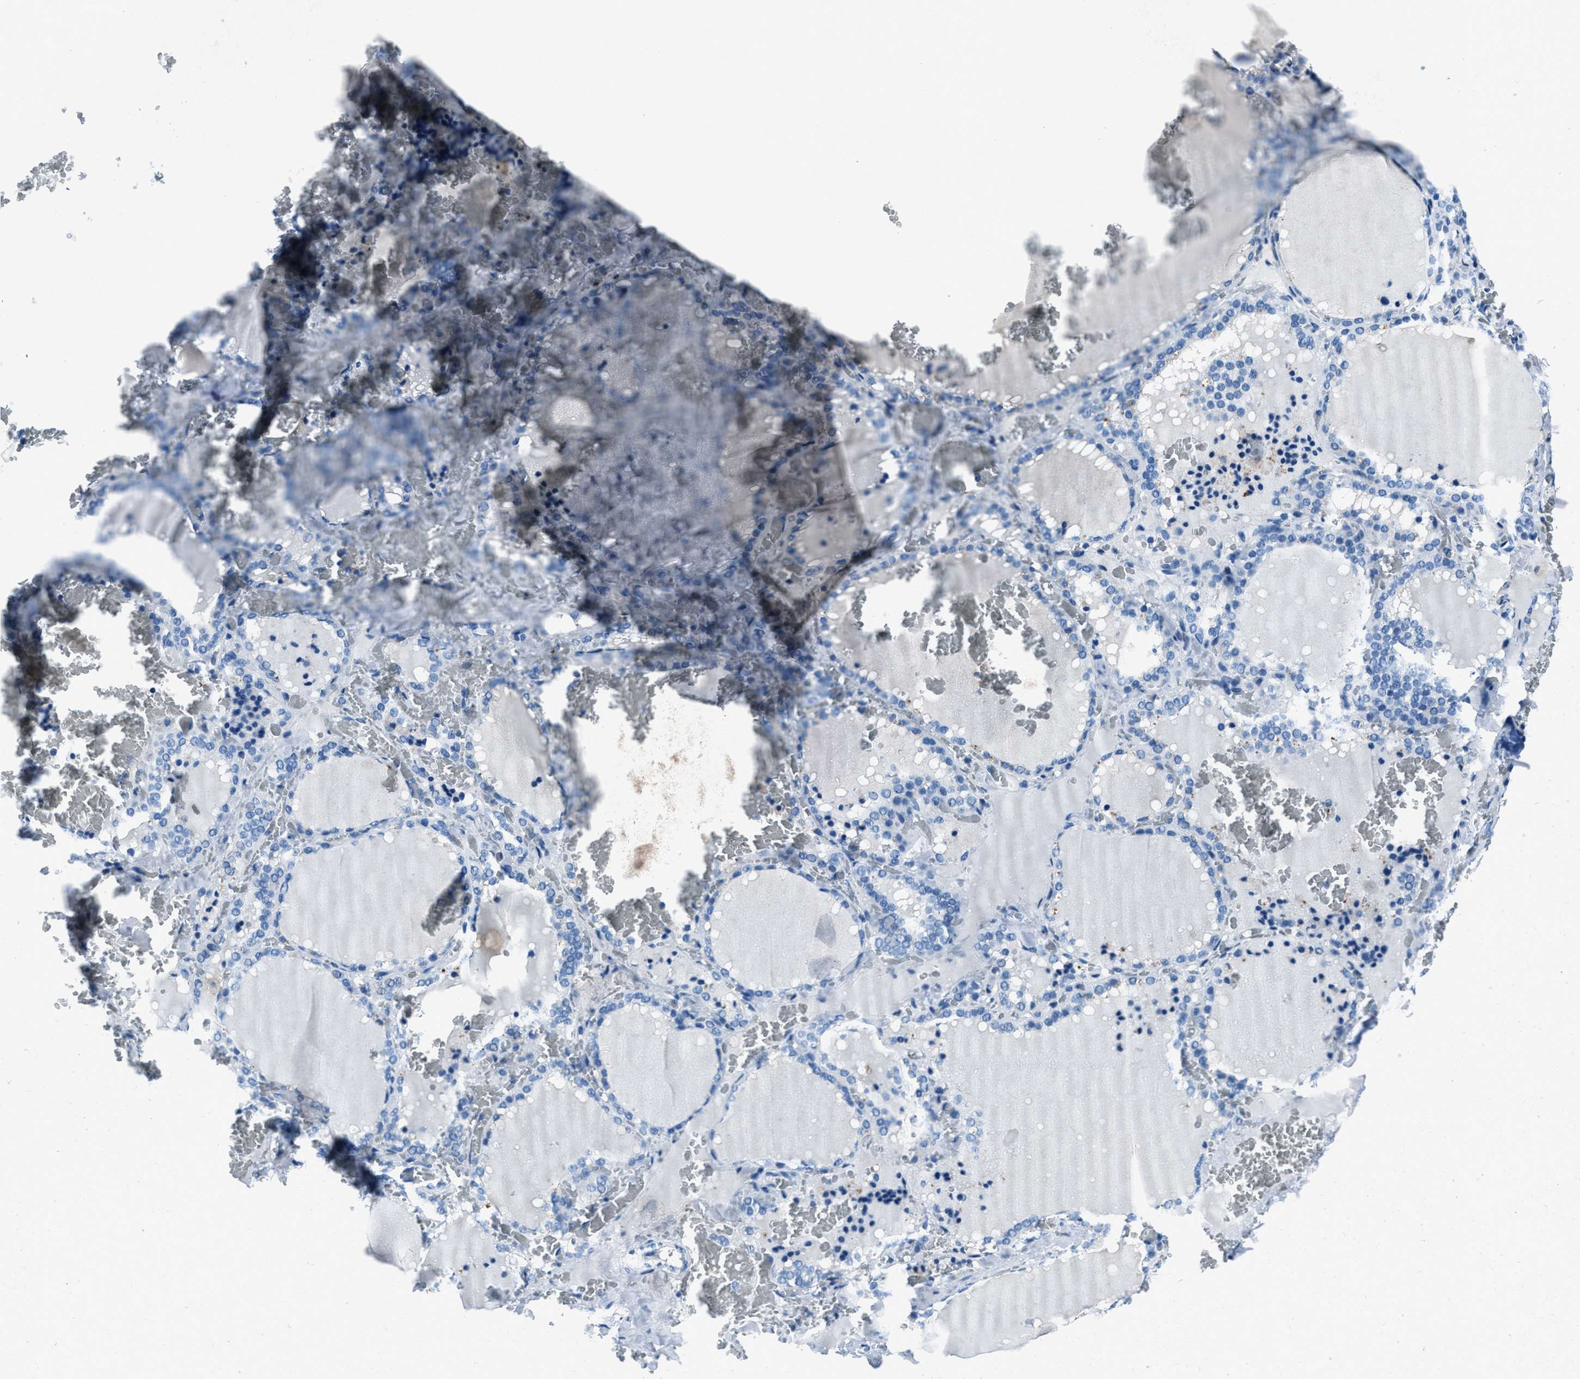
{"staining": {"intensity": "negative", "quantity": "none", "location": "none"}, "tissue": "thyroid gland", "cell_type": "Glandular cells", "image_type": "normal", "snomed": [{"axis": "morphology", "description": "Normal tissue, NOS"}, {"axis": "topography", "description": "Thyroid gland"}], "caption": "DAB immunohistochemical staining of unremarkable human thyroid gland exhibits no significant expression in glandular cells.", "gene": "AMACR", "patient": {"sex": "female", "age": 22}}